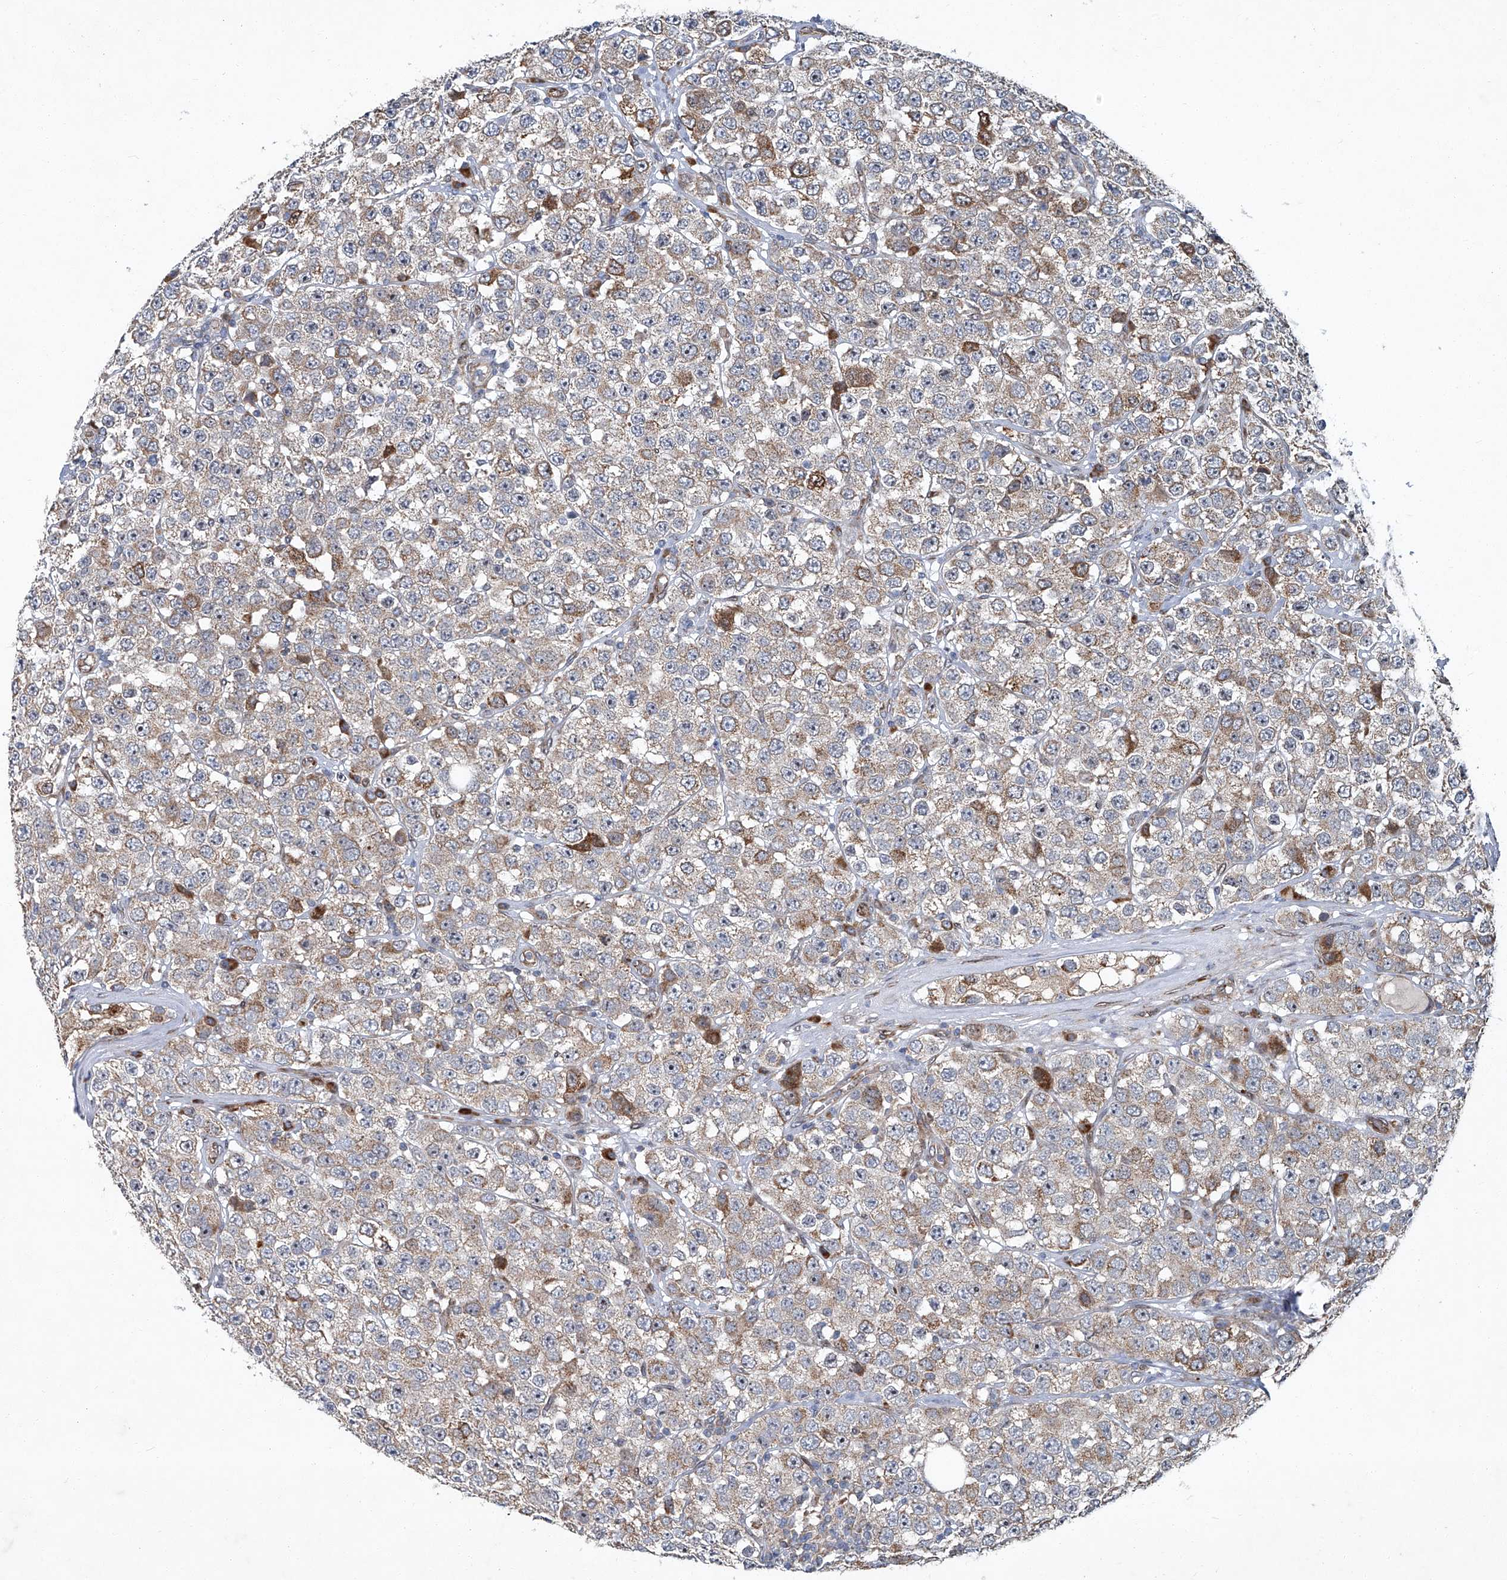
{"staining": {"intensity": "moderate", "quantity": "<25%", "location": "cytoplasmic/membranous"}, "tissue": "testis cancer", "cell_type": "Tumor cells", "image_type": "cancer", "snomed": [{"axis": "morphology", "description": "Seminoma, NOS"}, {"axis": "topography", "description": "Testis"}], "caption": "Human testis cancer (seminoma) stained with a protein marker exhibits moderate staining in tumor cells.", "gene": "GPR132", "patient": {"sex": "male", "age": 28}}